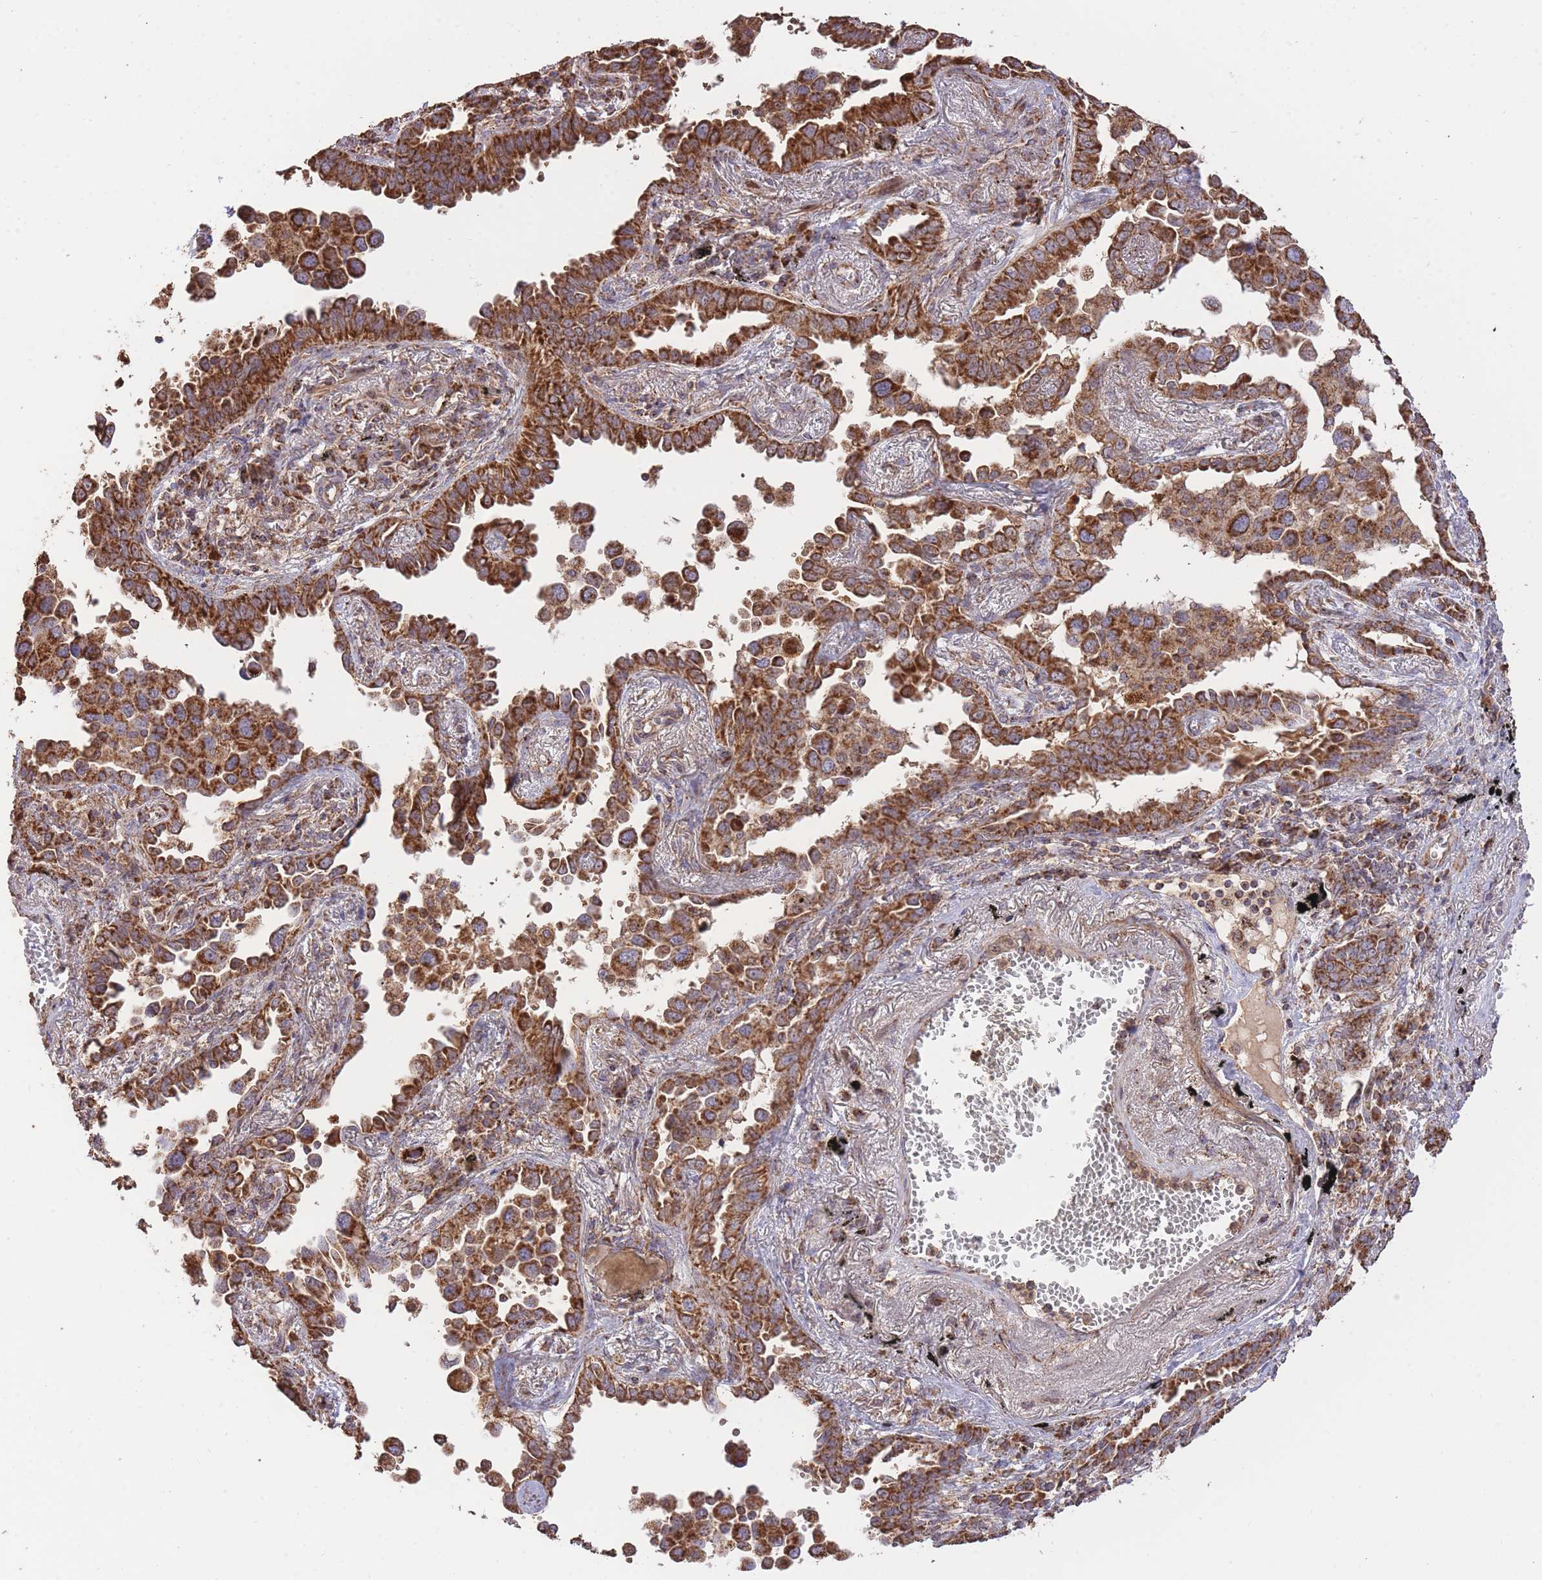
{"staining": {"intensity": "strong", "quantity": ">75%", "location": "cytoplasmic/membranous"}, "tissue": "lung cancer", "cell_type": "Tumor cells", "image_type": "cancer", "snomed": [{"axis": "morphology", "description": "Adenocarcinoma, NOS"}, {"axis": "topography", "description": "Lung"}], "caption": "Lung cancer (adenocarcinoma) stained for a protein displays strong cytoplasmic/membranous positivity in tumor cells. Immunohistochemistry stains the protein of interest in brown and the nuclei are stained blue.", "gene": "PREP", "patient": {"sex": "male", "age": 67}}